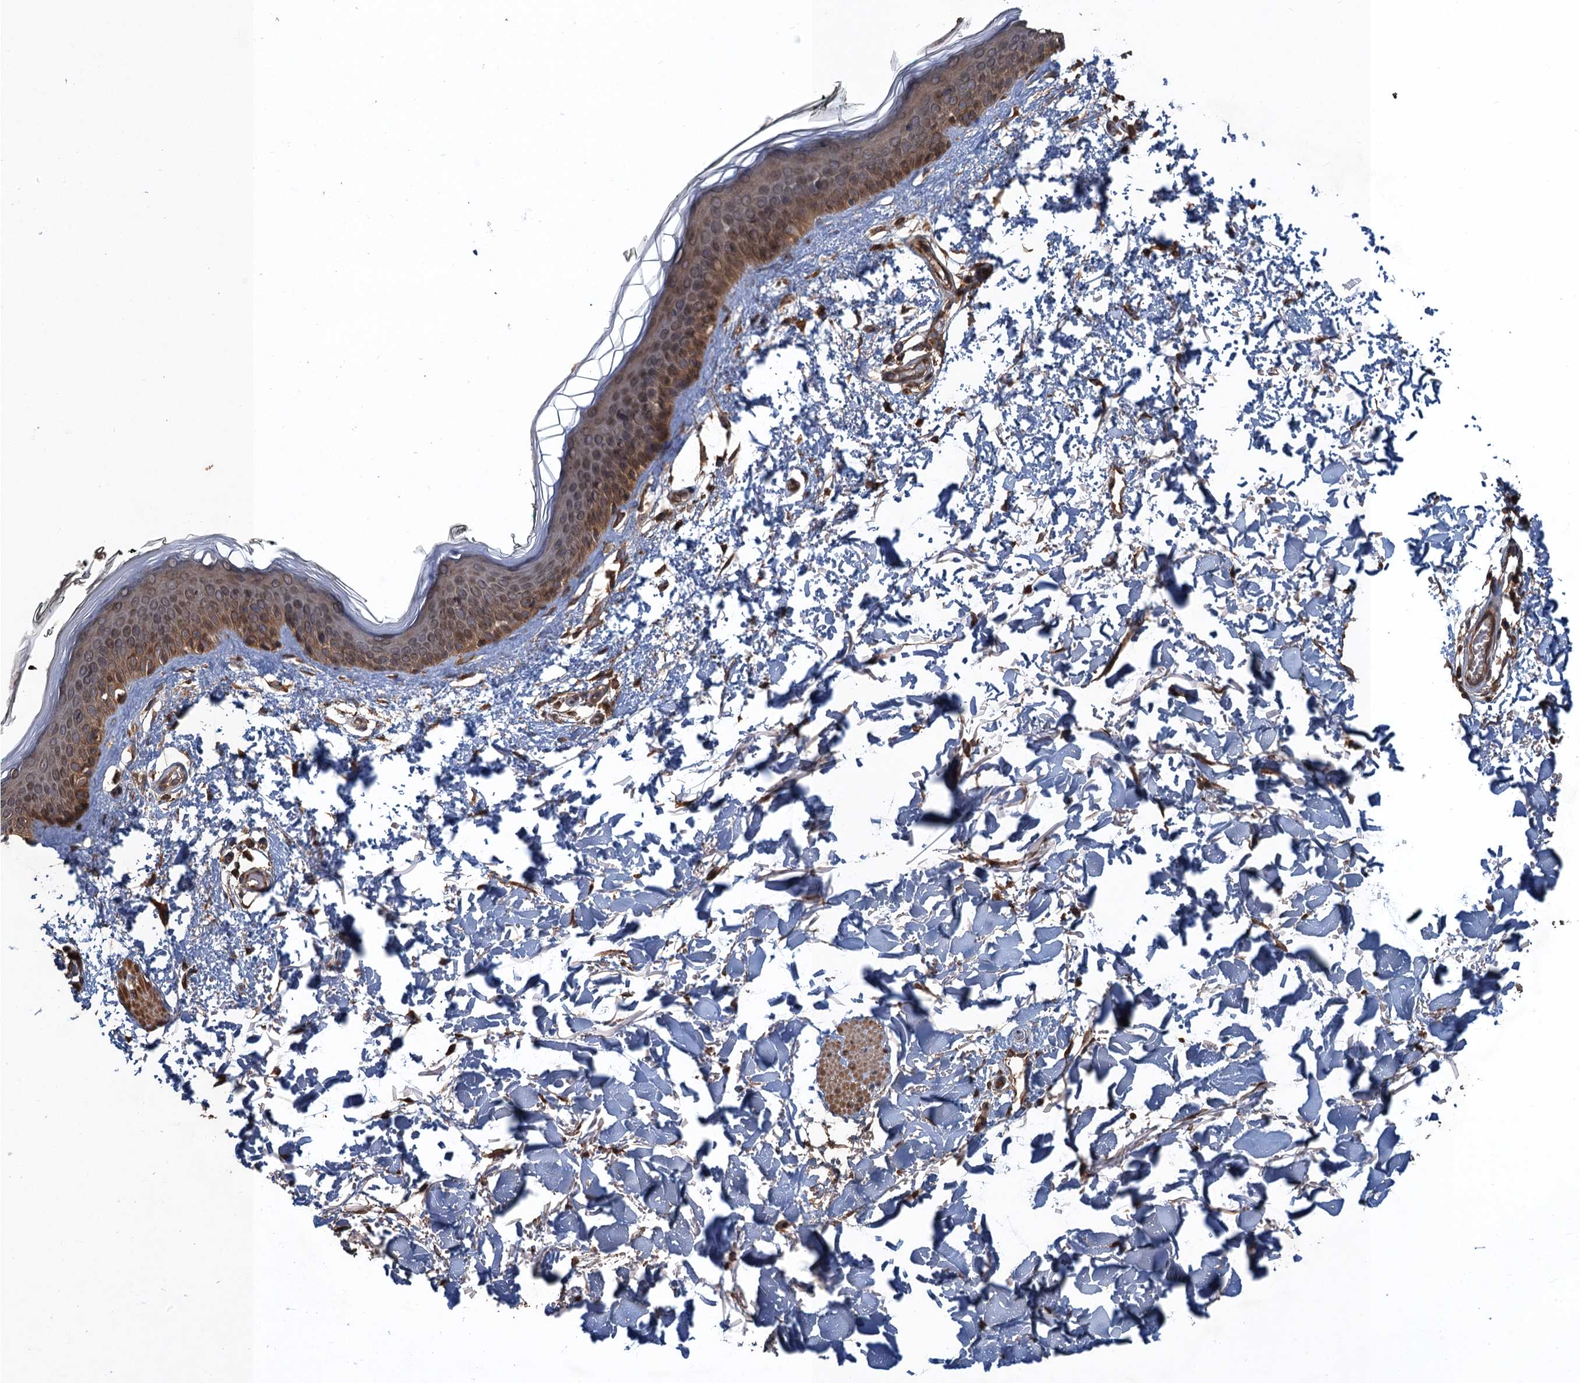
{"staining": {"intensity": "moderate", "quantity": ">75%", "location": "cytoplasmic/membranous,nuclear"}, "tissue": "skin", "cell_type": "Fibroblasts", "image_type": "normal", "snomed": [{"axis": "morphology", "description": "Normal tissue, NOS"}, {"axis": "topography", "description": "Skin"}], "caption": "Protein staining demonstrates moderate cytoplasmic/membranous,nuclear staining in about >75% of fibroblasts in normal skin. (Brightfield microscopy of DAB IHC at high magnification).", "gene": "GLE1", "patient": {"sex": "male", "age": 62}}